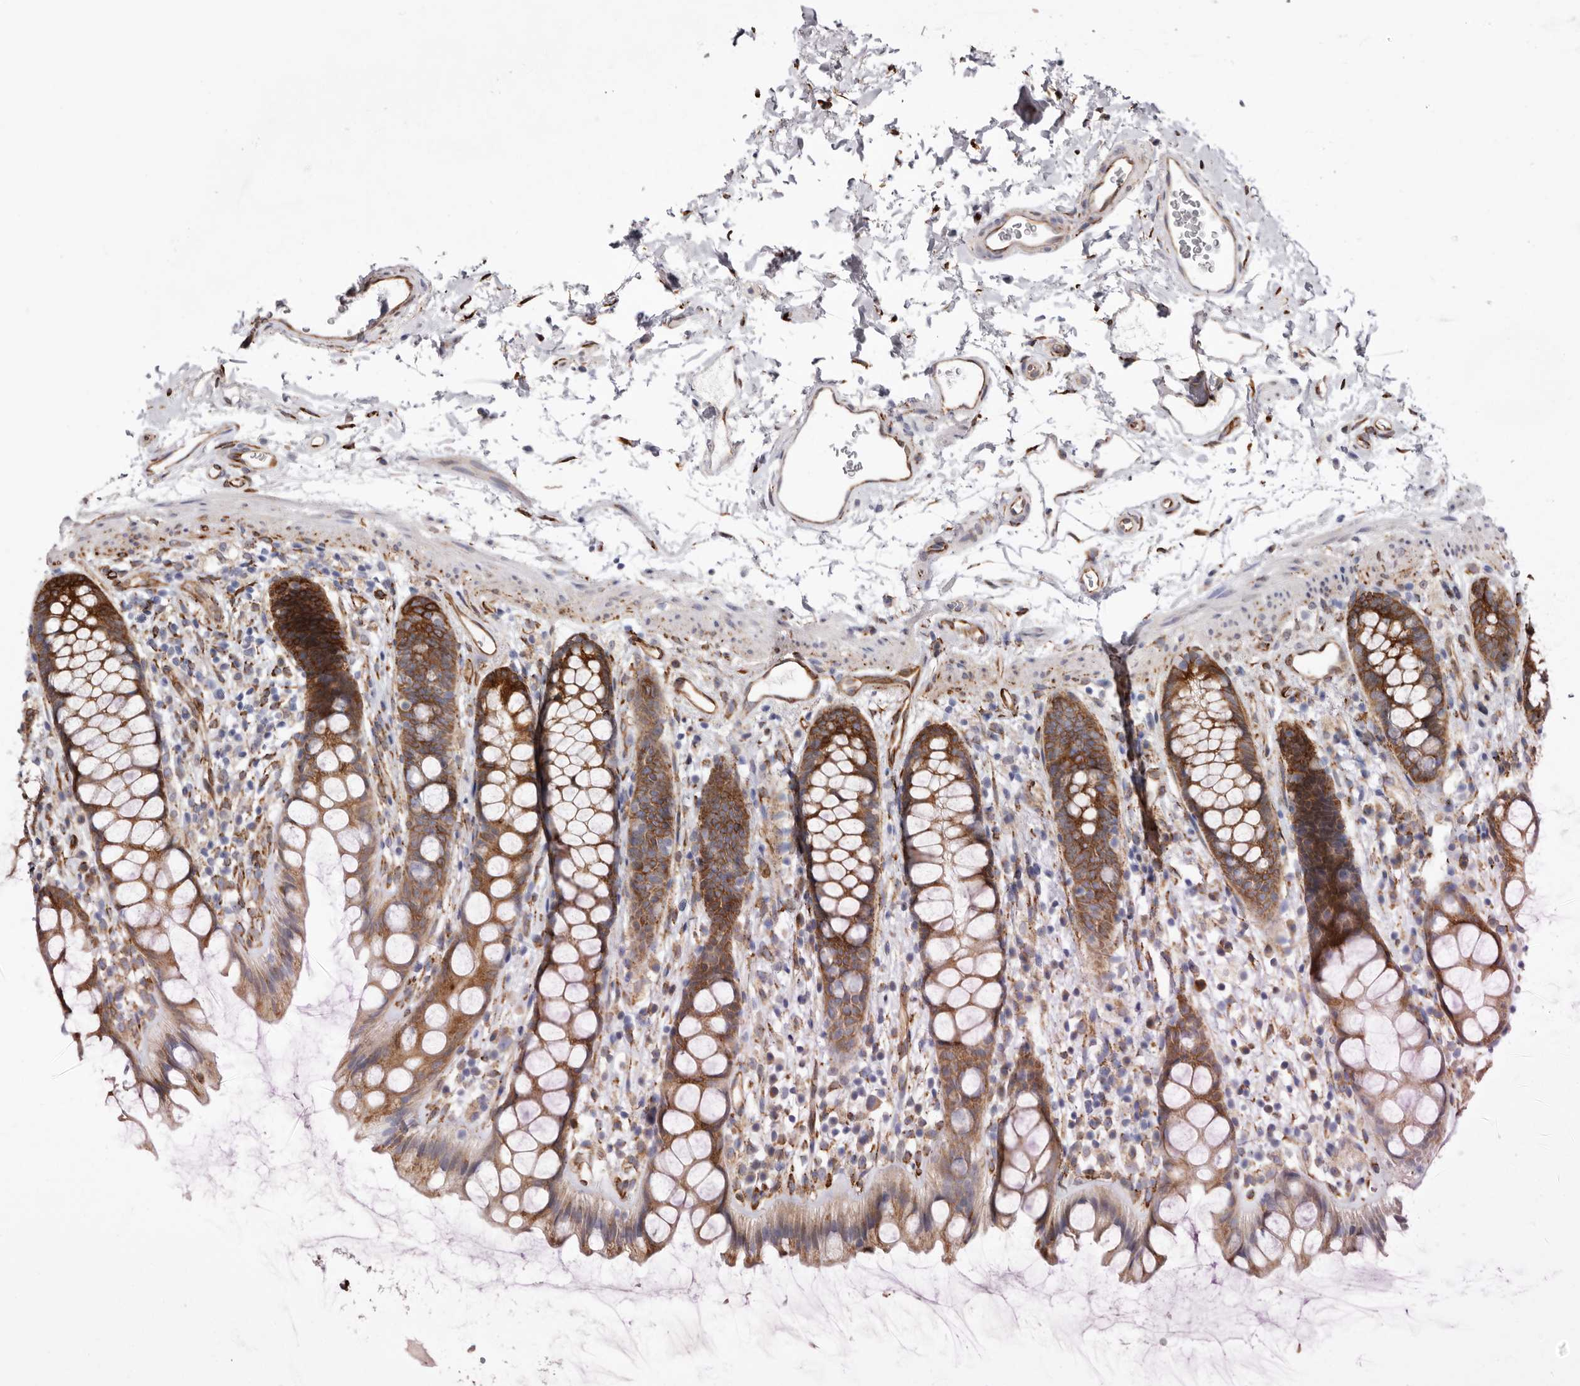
{"staining": {"intensity": "strong", "quantity": ">75%", "location": "cytoplasmic/membranous"}, "tissue": "rectum", "cell_type": "Glandular cells", "image_type": "normal", "snomed": [{"axis": "morphology", "description": "Normal tissue, NOS"}, {"axis": "topography", "description": "Rectum"}], "caption": "A micrograph showing strong cytoplasmic/membranous staining in approximately >75% of glandular cells in normal rectum, as visualized by brown immunohistochemical staining.", "gene": "SEMA3E", "patient": {"sex": "female", "age": 65}}